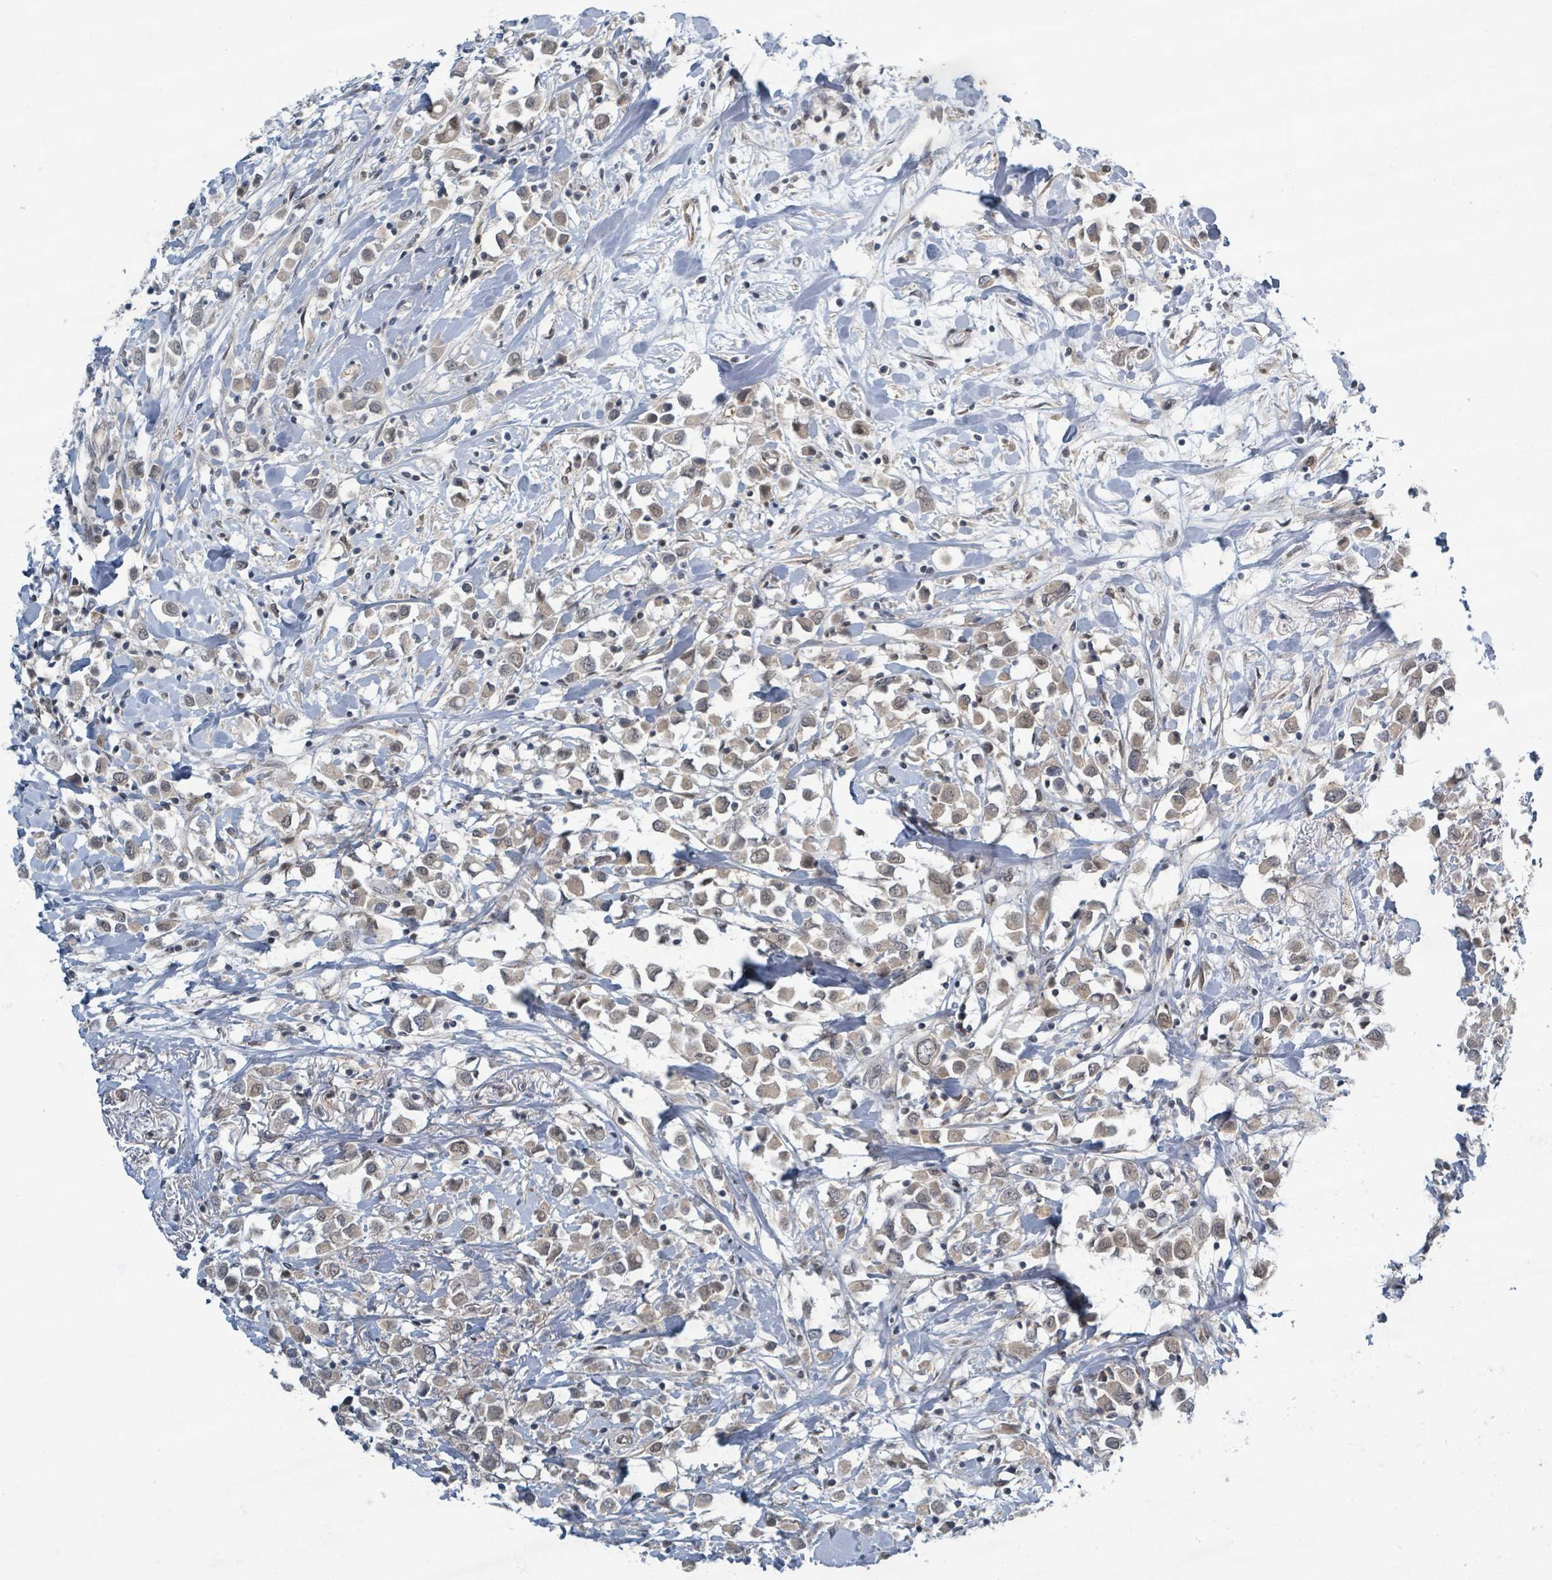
{"staining": {"intensity": "weak", "quantity": ">75%", "location": "cytoplasmic/membranous,nuclear"}, "tissue": "breast cancer", "cell_type": "Tumor cells", "image_type": "cancer", "snomed": [{"axis": "morphology", "description": "Duct carcinoma"}, {"axis": "topography", "description": "Breast"}], "caption": "IHC image of neoplastic tissue: breast invasive ductal carcinoma stained using immunohistochemistry (IHC) exhibits low levels of weak protein expression localized specifically in the cytoplasmic/membranous and nuclear of tumor cells, appearing as a cytoplasmic/membranous and nuclear brown color.", "gene": "INTS15", "patient": {"sex": "female", "age": 61}}